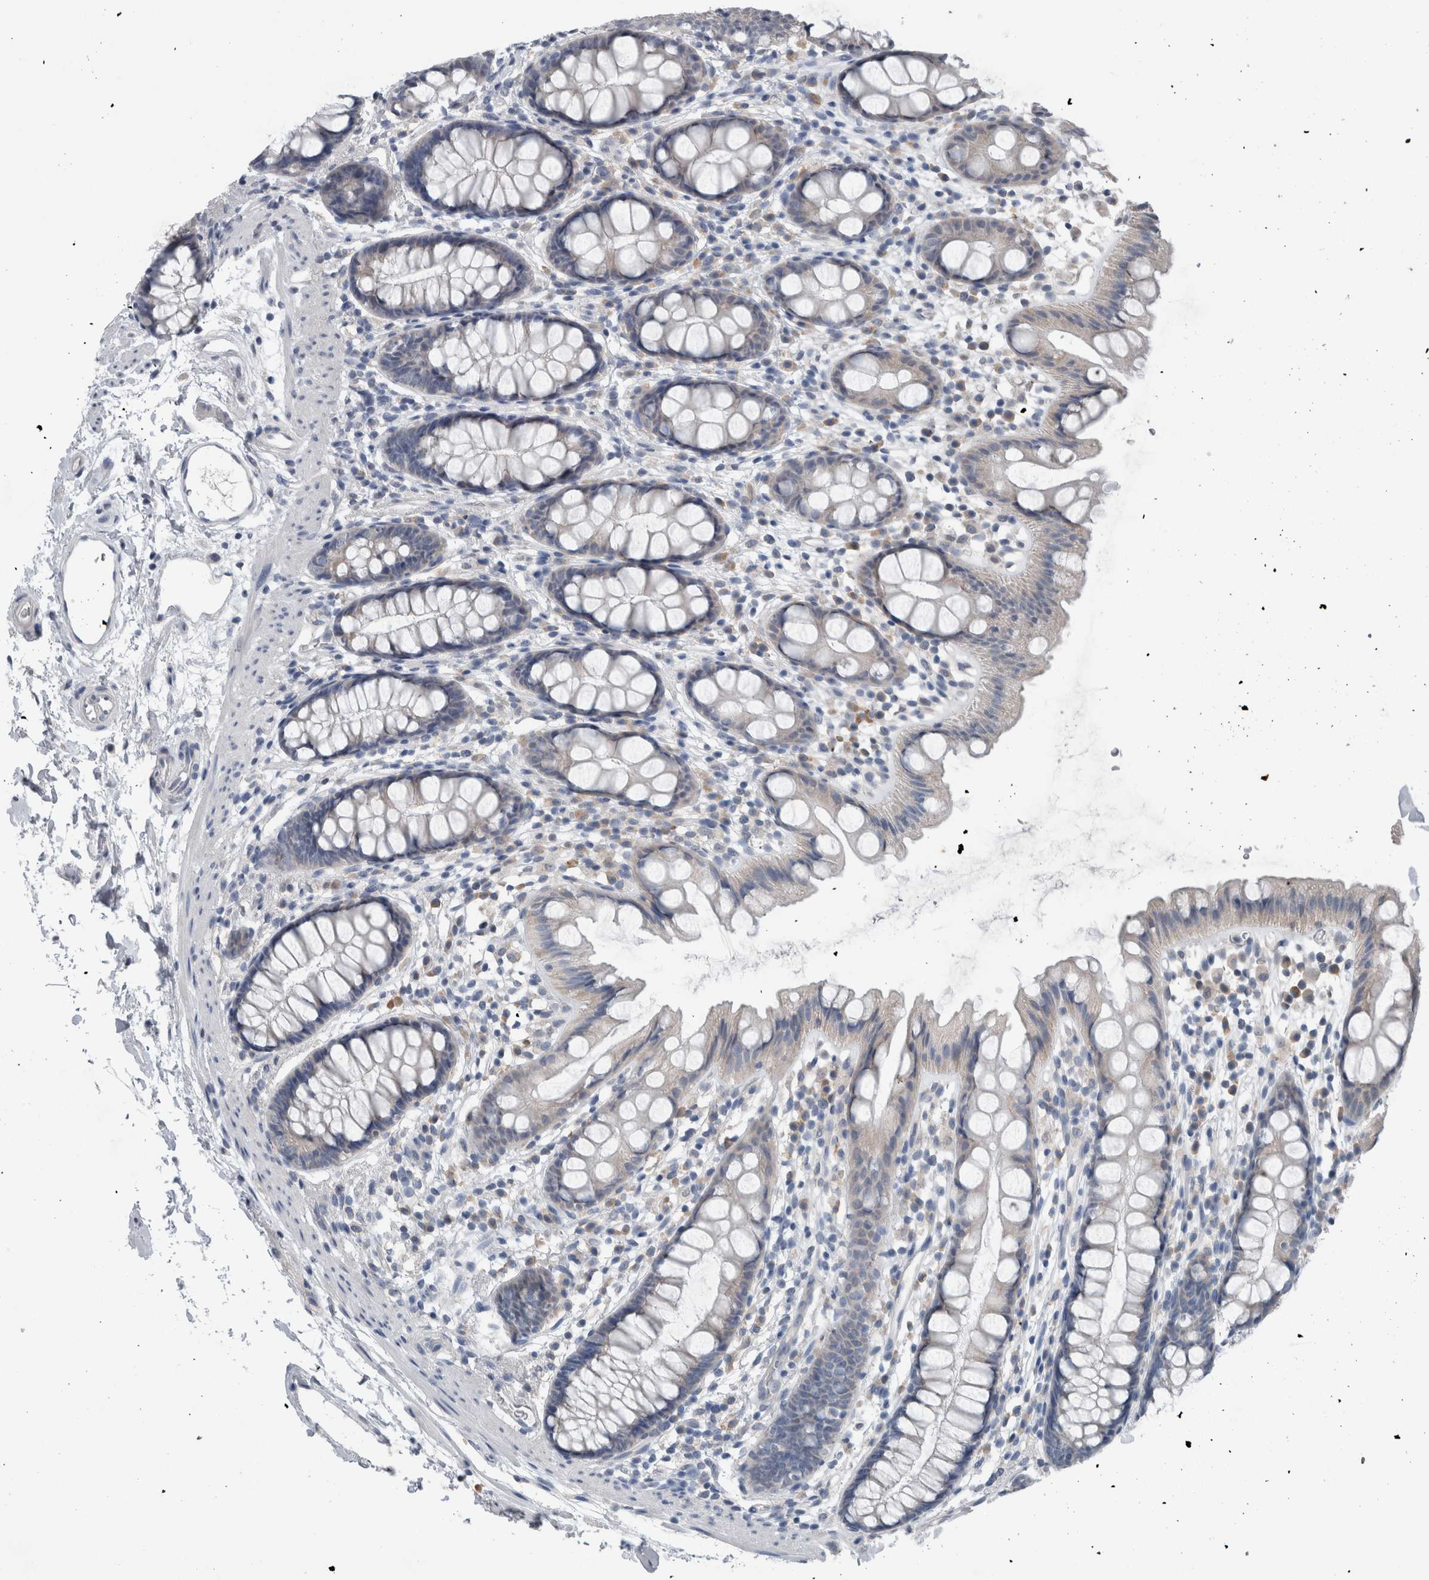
{"staining": {"intensity": "negative", "quantity": "none", "location": "none"}, "tissue": "rectum", "cell_type": "Glandular cells", "image_type": "normal", "snomed": [{"axis": "morphology", "description": "Normal tissue, NOS"}, {"axis": "topography", "description": "Rectum"}], "caption": "High power microscopy micrograph of an IHC image of benign rectum, revealing no significant expression in glandular cells.", "gene": "CRNN", "patient": {"sex": "female", "age": 65}}